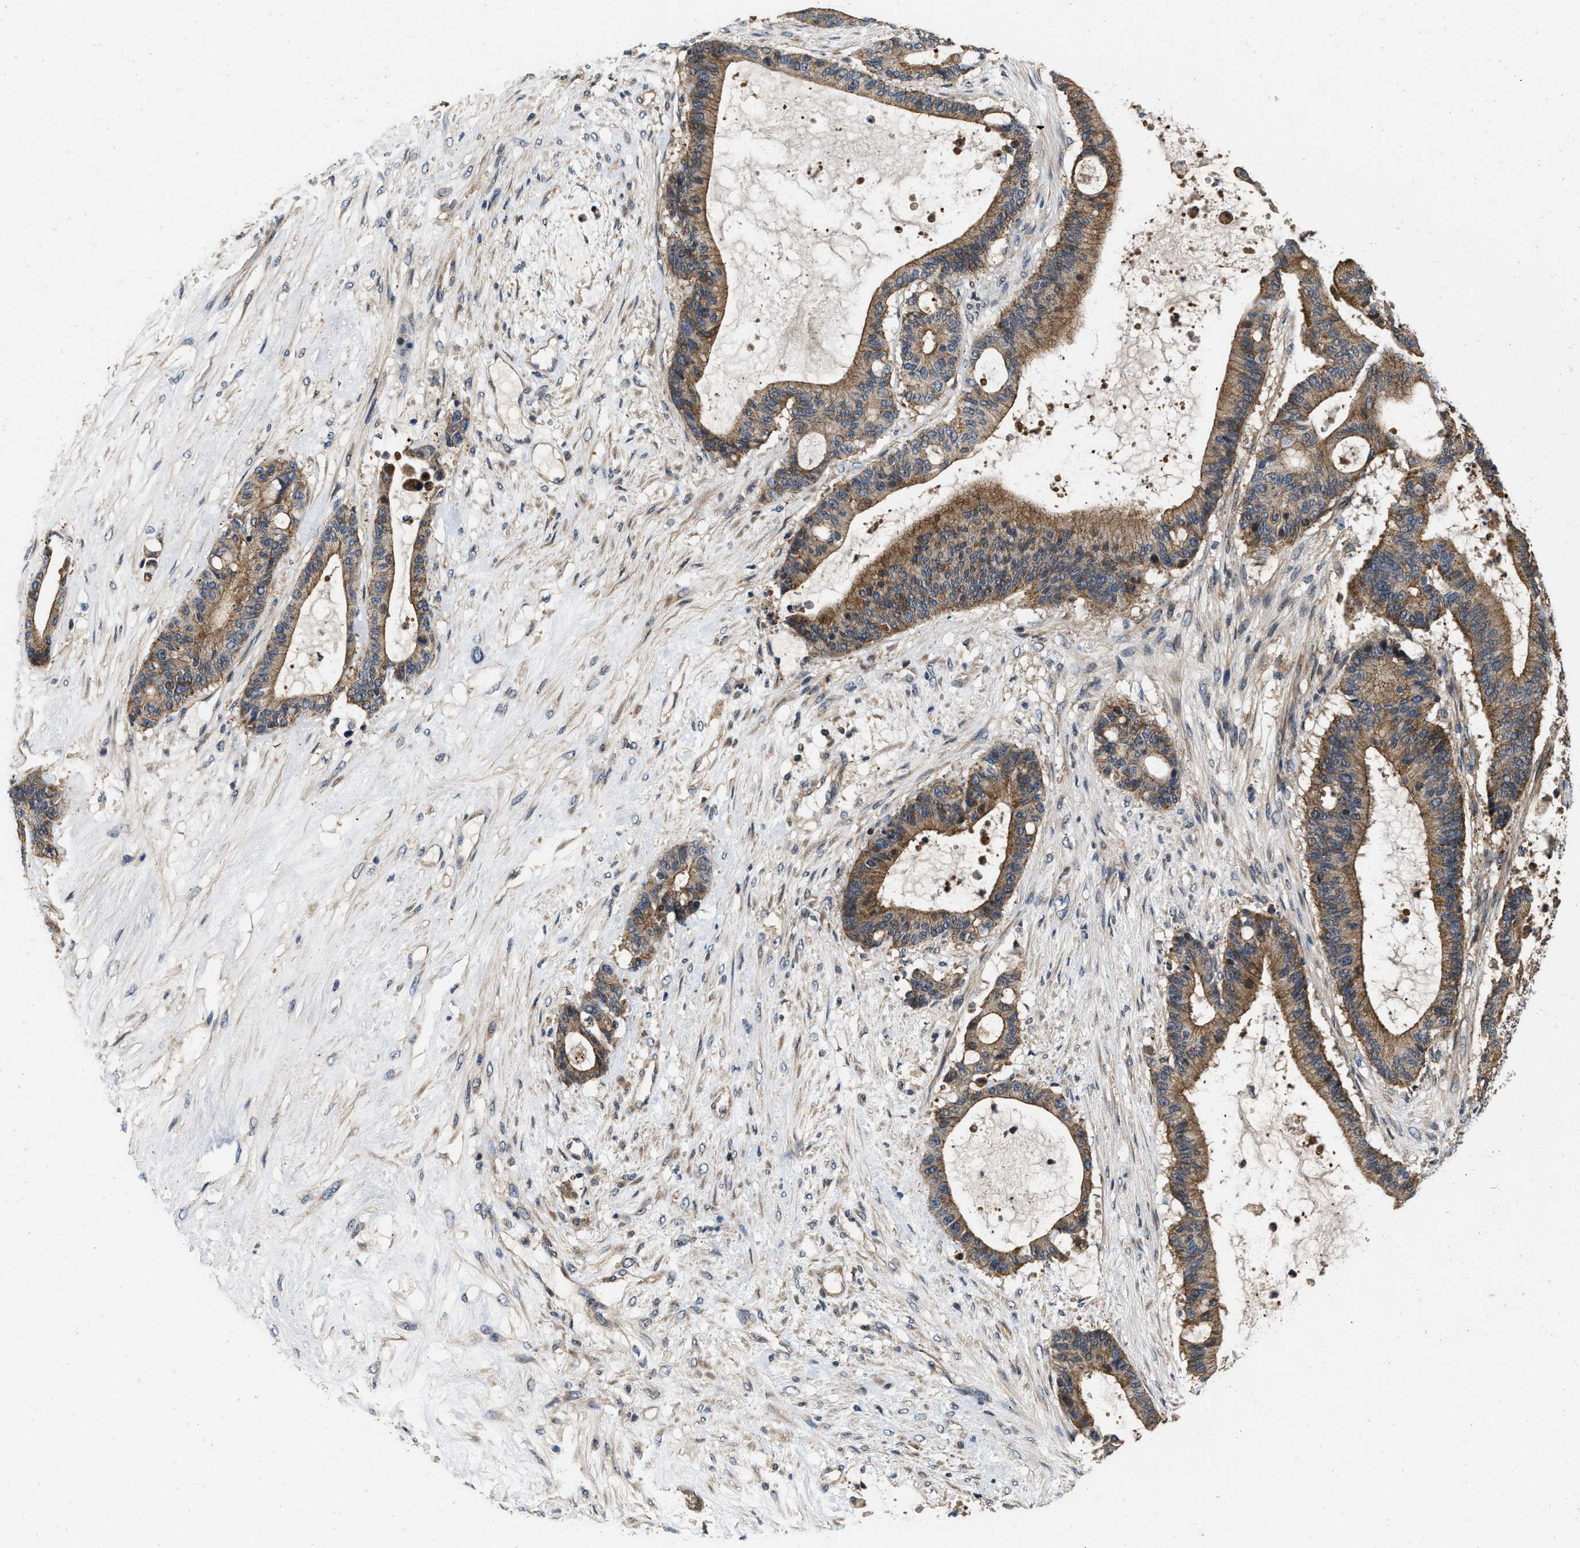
{"staining": {"intensity": "moderate", "quantity": ">75%", "location": "cytoplasmic/membranous"}, "tissue": "liver cancer", "cell_type": "Tumor cells", "image_type": "cancer", "snomed": [{"axis": "morphology", "description": "Cholangiocarcinoma"}, {"axis": "topography", "description": "Liver"}], "caption": "Immunohistochemical staining of liver cholangiocarcinoma shows medium levels of moderate cytoplasmic/membranous positivity in approximately >75% of tumor cells.", "gene": "PRDM14", "patient": {"sex": "female", "age": 73}}